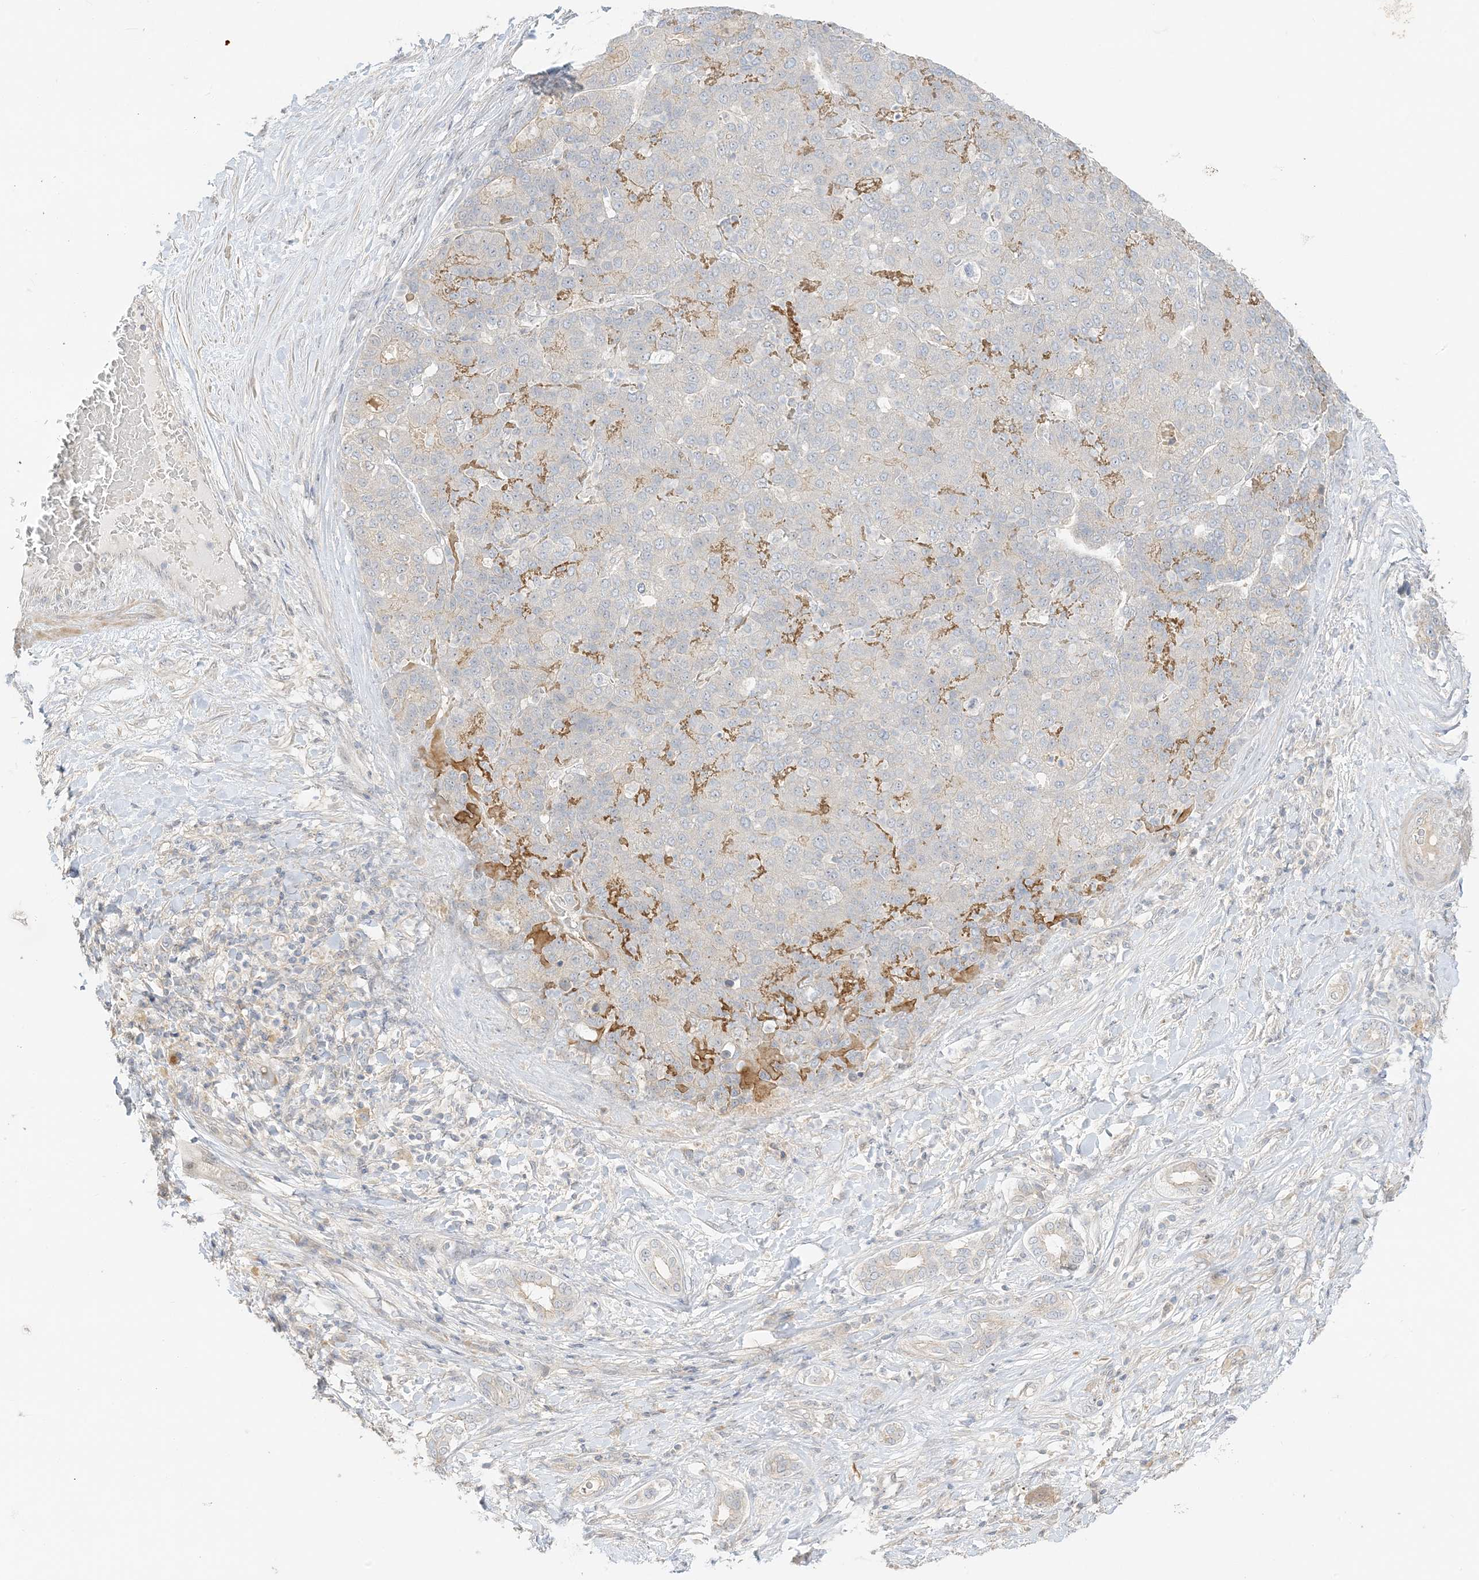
{"staining": {"intensity": "negative", "quantity": "none", "location": "none"}, "tissue": "liver cancer", "cell_type": "Tumor cells", "image_type": "cancer", "snomed": [{"axis": "morphology", "description": "Carcinoma, Hepatocellular, NOS"}, {"axis": "topography", "description": "Liver"}], "caption": "A histopathology image of human liver cancer (hepatocellular carcinoma) is negative for staining in tumor cells.", "gene": "ETAA1", "patient": {"sex": "male", "age": 65}}